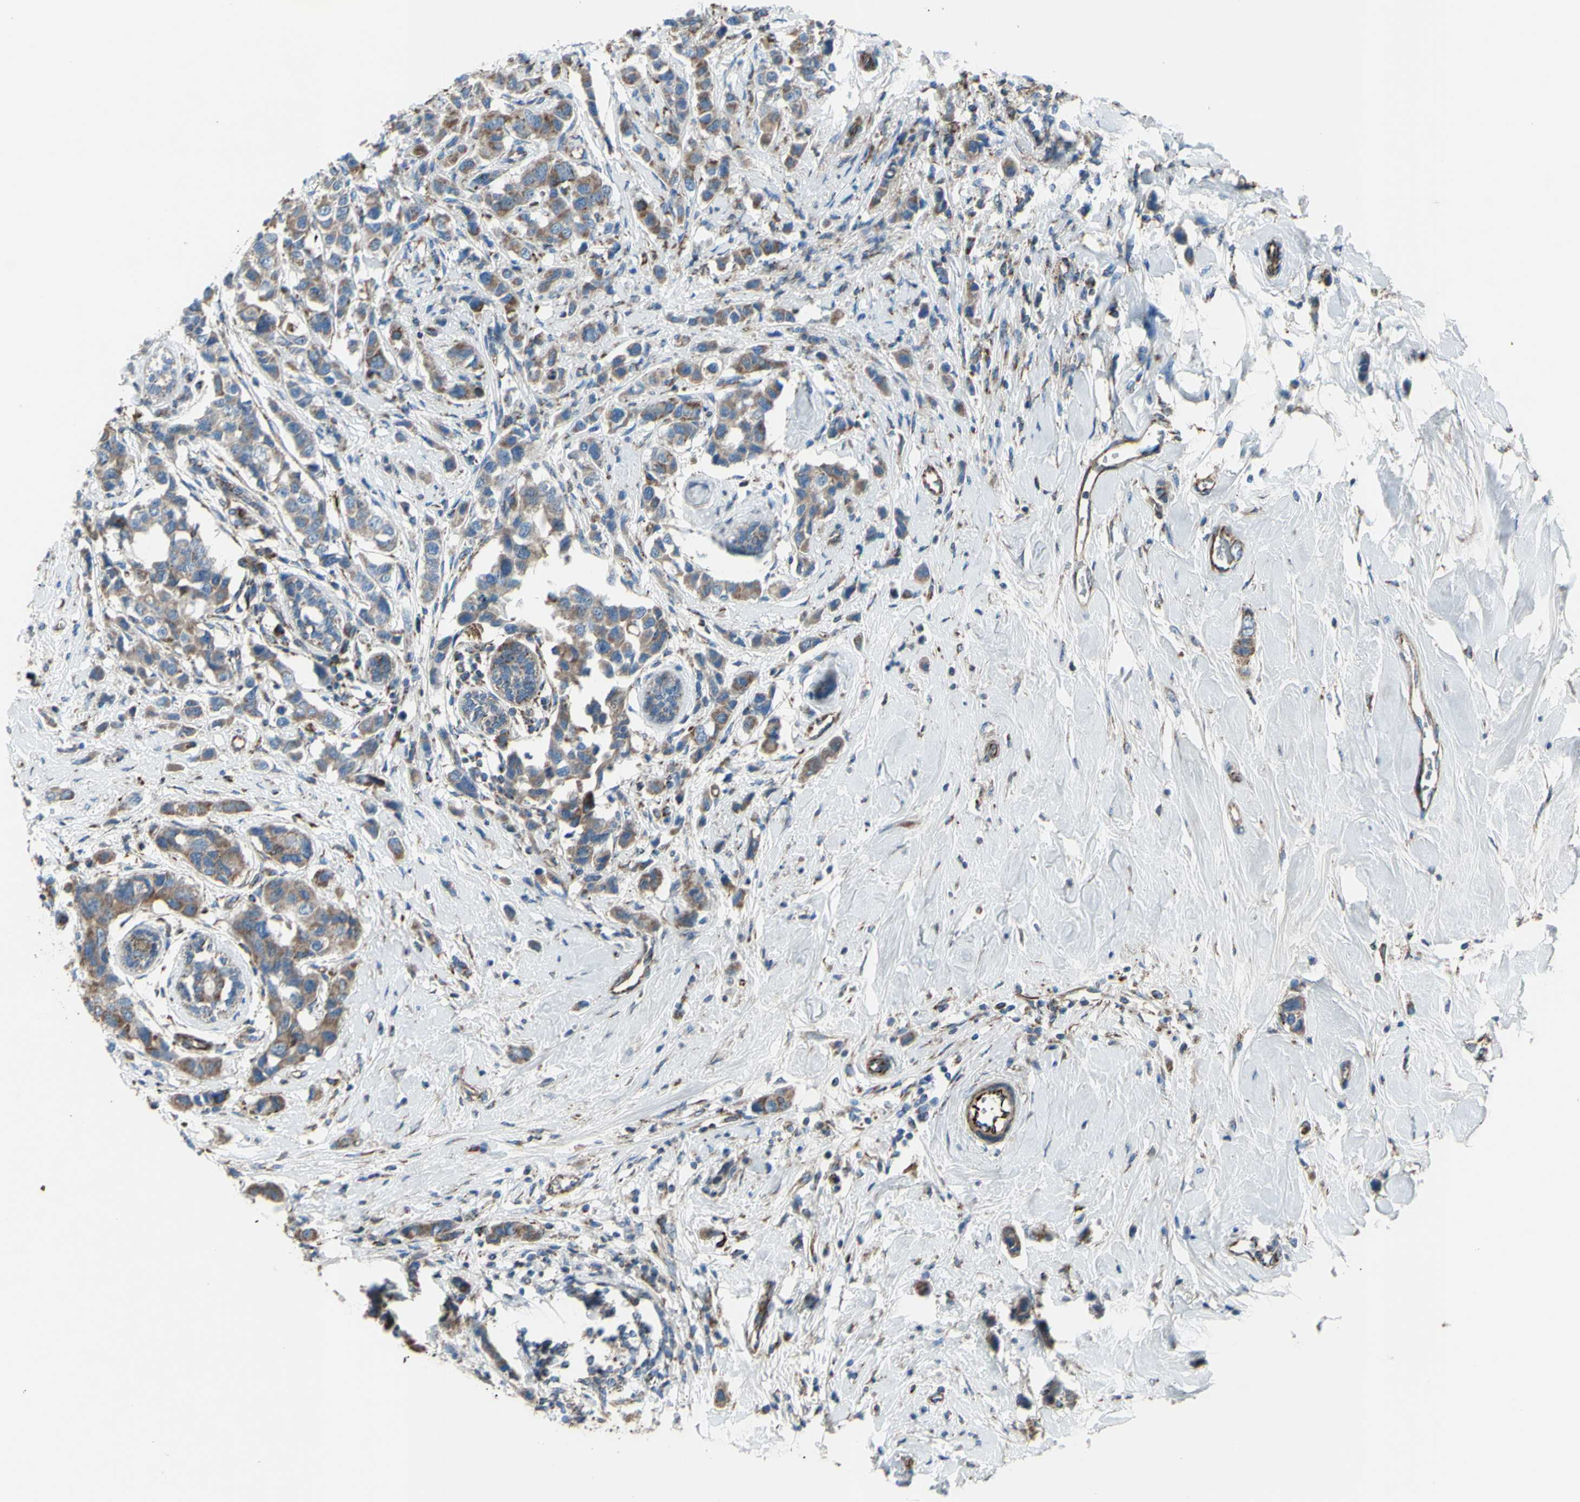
{"staining": {"intensity": "weak", "quantity": ">75%", "location": "cytoplasmic/membranous"}, "tissue": "breast cancer", "cell_type": "Tumor cells", "image_type": "cancer", "snomed": [{"axis": "morphology", "description": "Normal tissue, NOS"}, {"axis": "morphology", "description": "Duct carcinoma"}, {"axis": "topography", "description": "Breast"}], "caption": "Immunohistochemical staining of human breast infiltrating ductal carcinoma shows low levels of weak cytoplasmic/membranous protein staining in approximately >75% of tumor cells. (Stains: DAB (3,3'-diaminobenzidine) in brown, nuclei in blue, Microscopy: brightfield microscopy at high magnification).", "gene": "EMC7", "patient": {"sex": "female", "age": 50}}